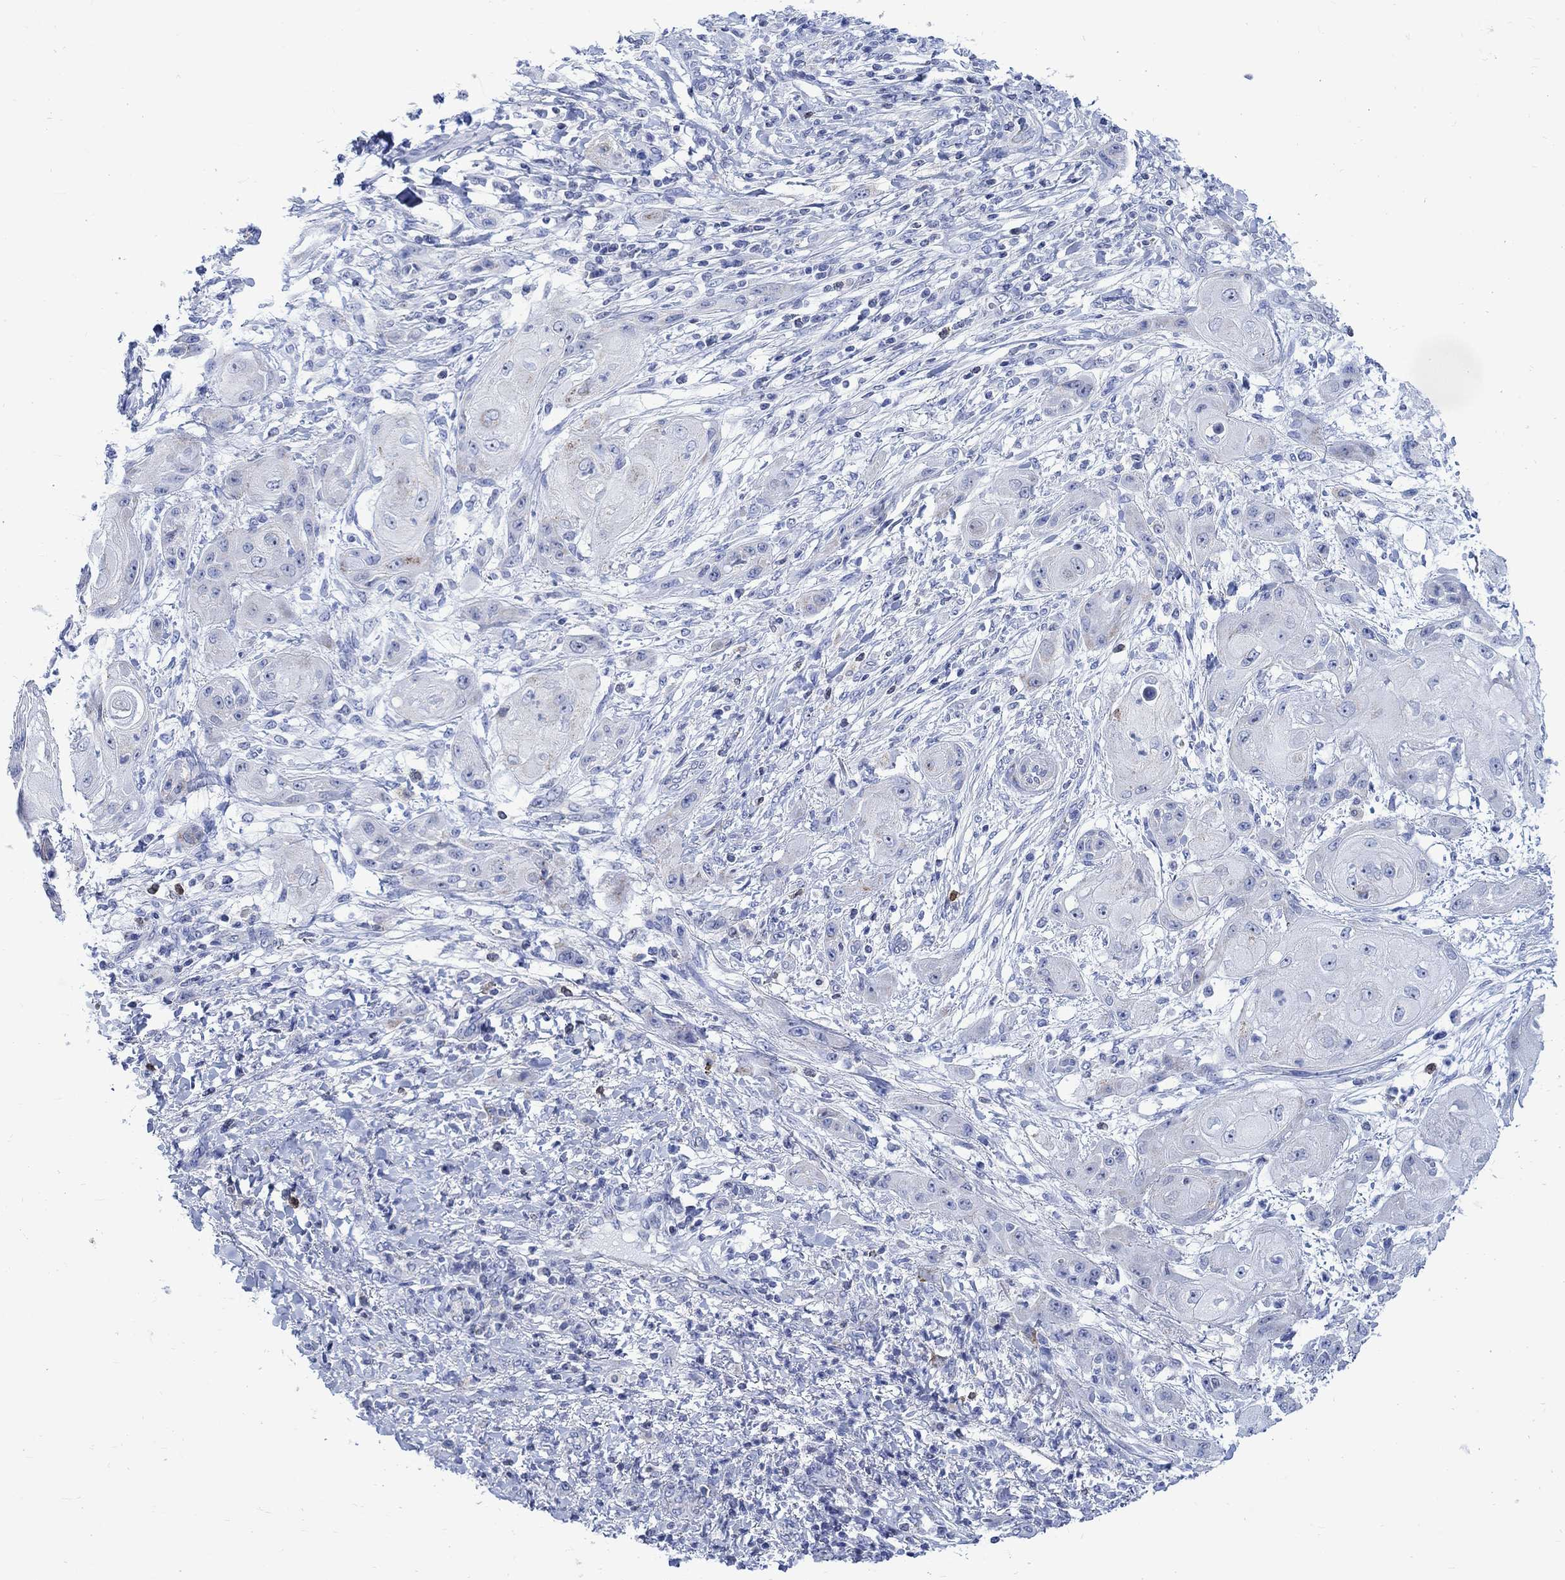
{"staining": {"intensity": "weak", "quantity": "<25%", "location": "cytoplasmic/membranous"}, "tissue": "skin cancer", "cell_type": "Tumor cells", "image_type": "cancer", "snomed": [{"axis": "morphology", "description": "Squamous cell carcinoma, NOS"}, {"axis": "topography", "description": "Skin"}], "caption": "Squamous cell carcinoma (skin) was stained to show a protein in brown. There is no significant staining in tumor cells. (Immunohistochemistry (ihc), brightfield microscopy, high magnification).", "gene": "CPLX2", "patient": {"sex": "male", "age": 62}}